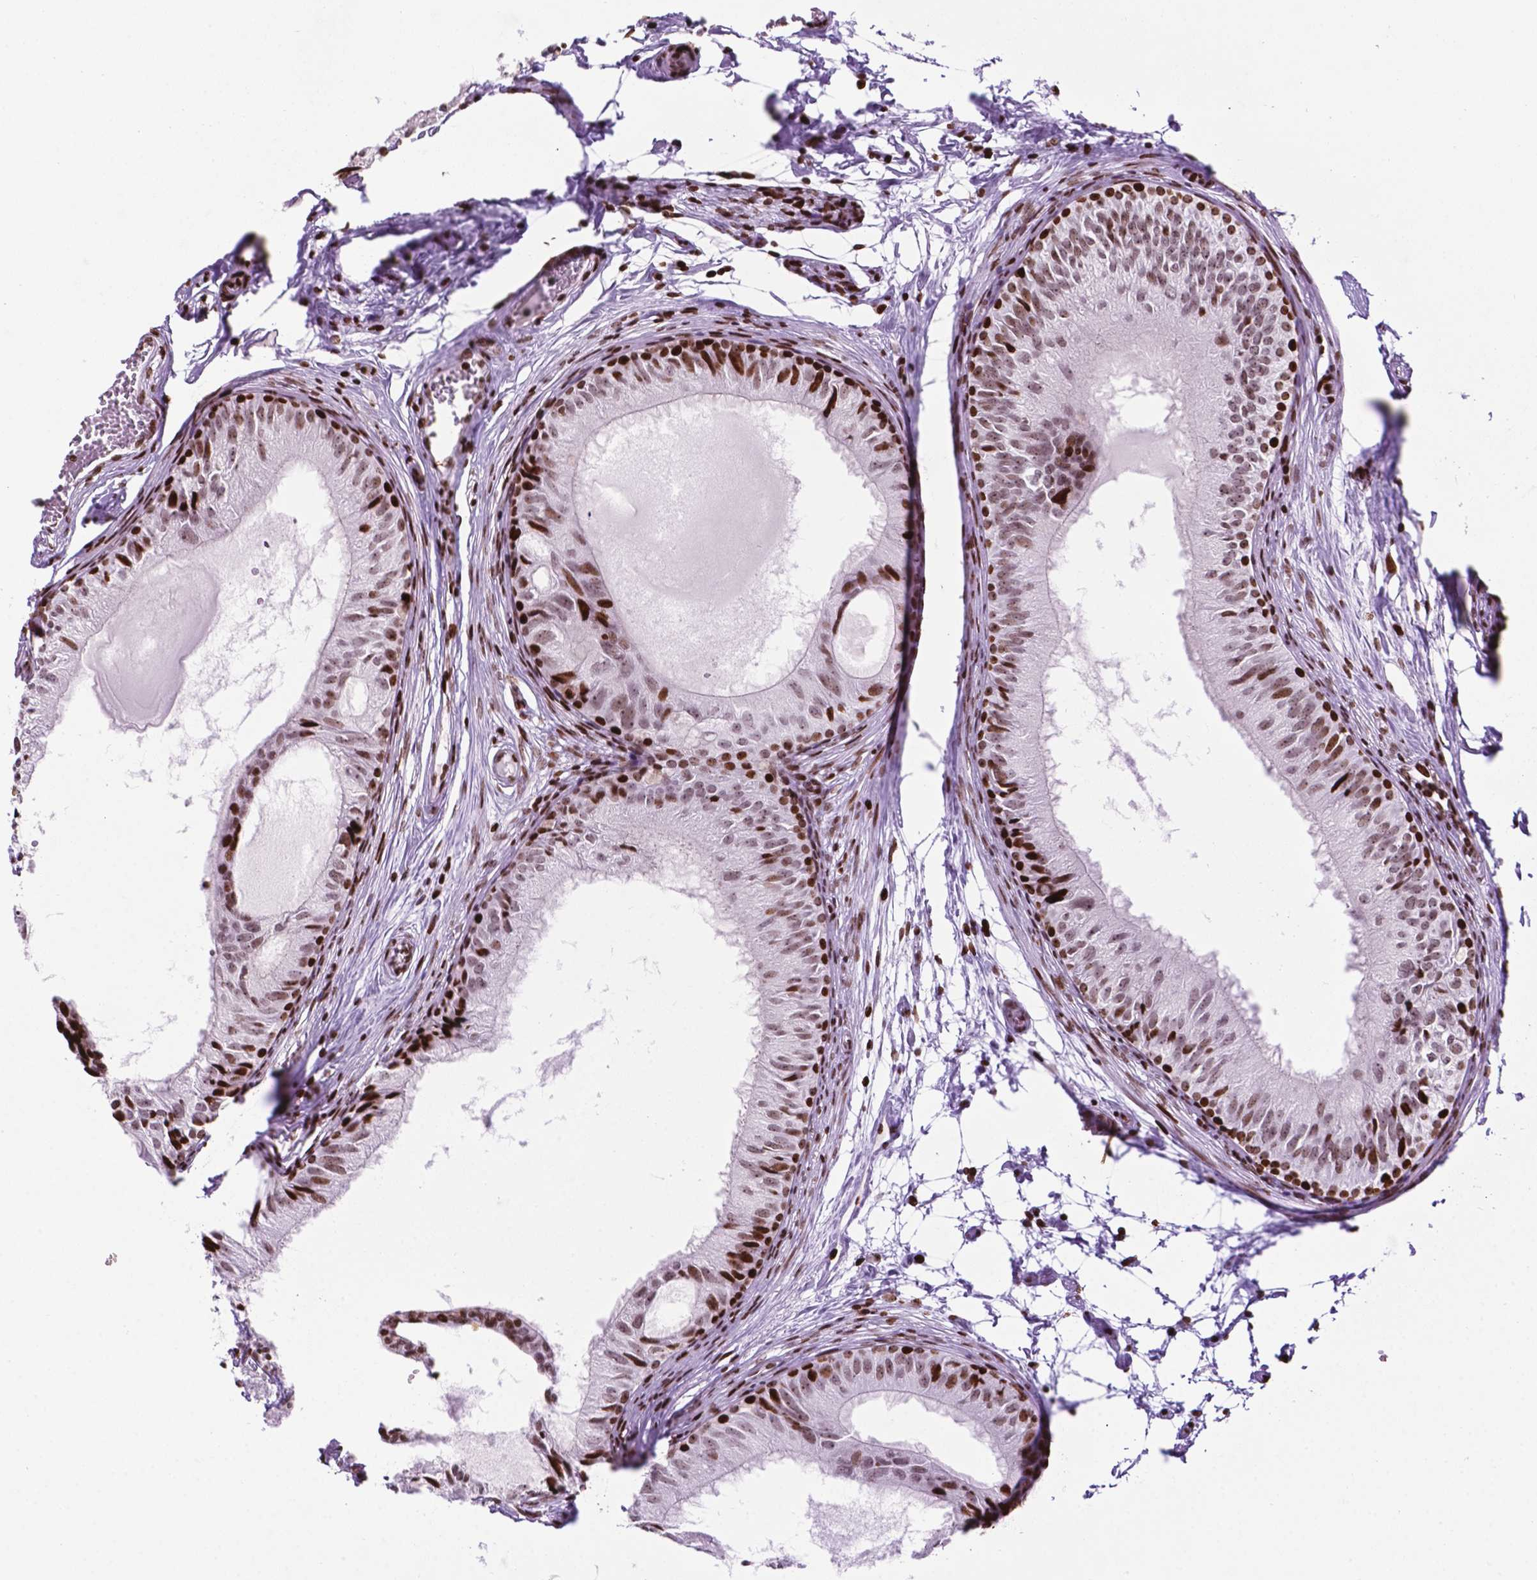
{"staining": {"intensity": "strong", "quantity": ">75%", "location": "nuclear"}, "tissue": "epididymis", "cell_type": "Glandular cells", "image_type": "normal", "snomed": [{"axis": "morphology", "description": "Normal tissue, NOS"}, {"axis": "topography", "description": "Epididymis"}], "caption": "A high-resolution histopathology image shows immunohistochemistry staining of benign epididymis, which exhibits strong nuclear expression in approximately >75% of glandular cells.", "gene": "TMEM250", "patient": {"sex": "male", "age": 25}}